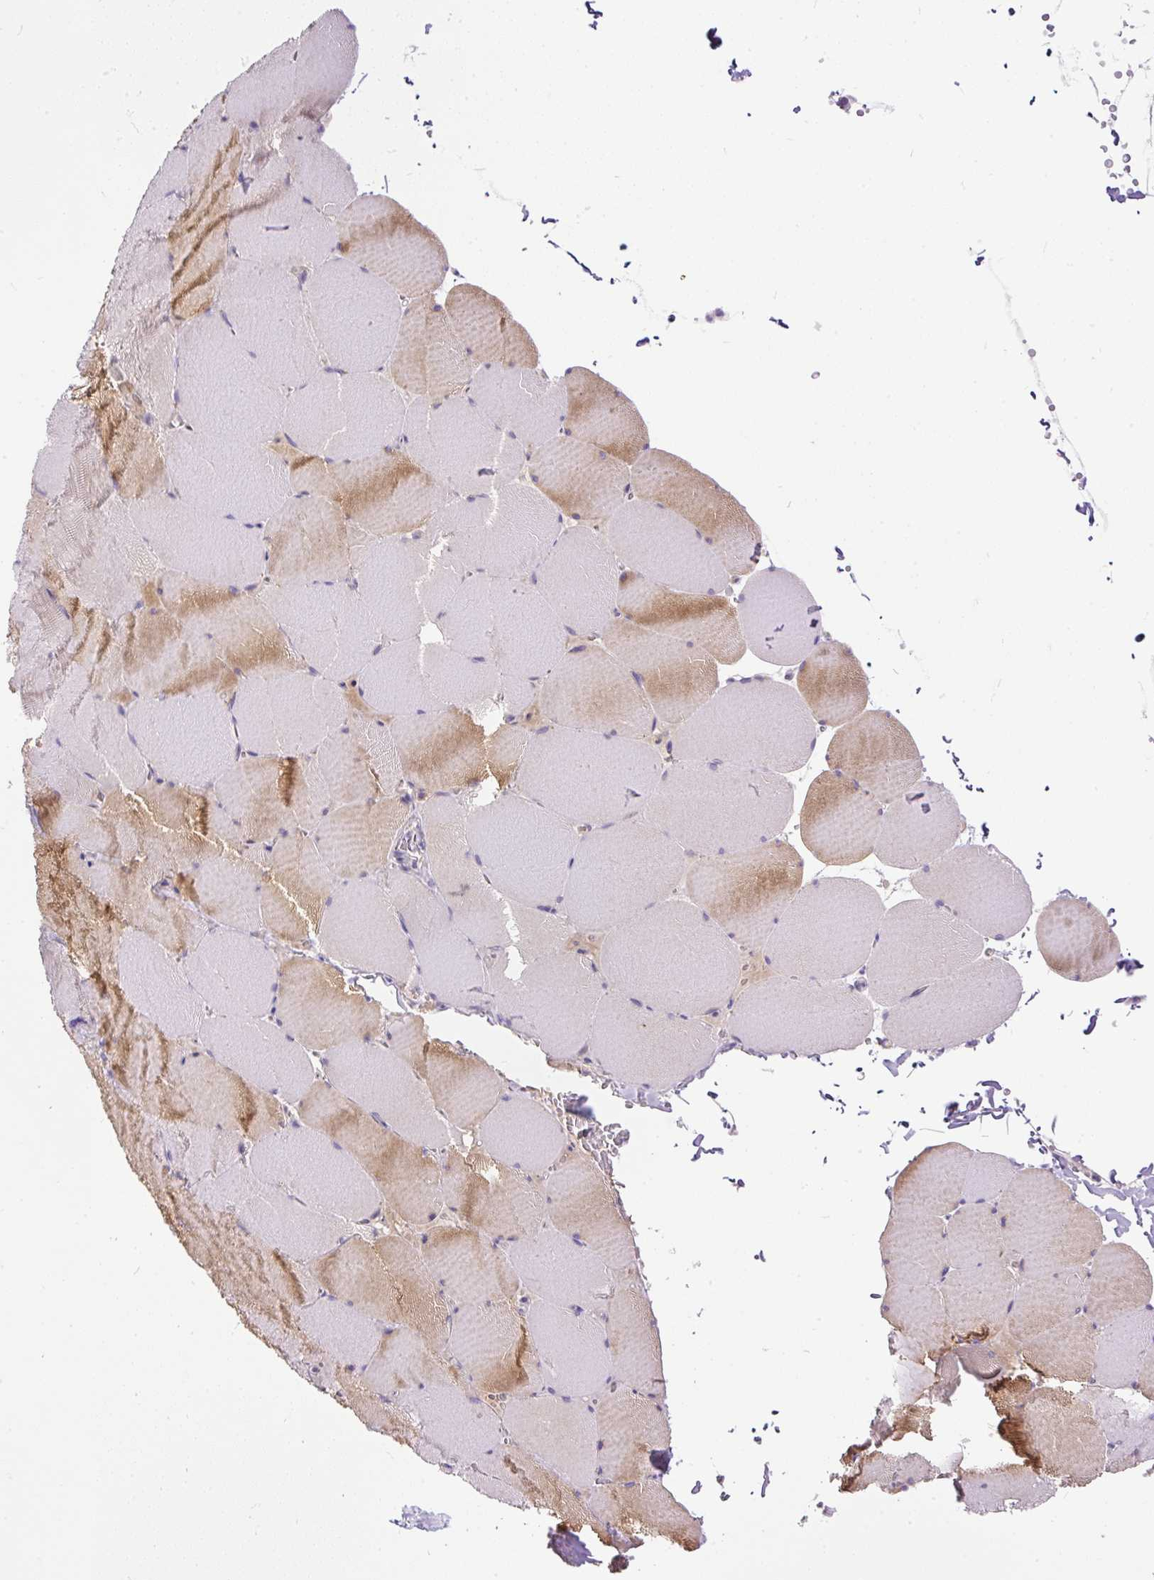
{"staining": {"intensity": "strong", "quantity": "25%-75%", "location": "cytoplasmic/membranous"}, "tissue": "skeletal muscle", "cell_type": "Myocytes", "image_type": "normal", "snomed": [{"axis": "morphology", "description": "Normal tissue, NOS"}, {"axis": "topography", "description": "Skeletal muscle"}, {"axis": "topography", "description": "Head-Neck"}], "caption": "A brown stain labels strong cytoplasmic/membranous positivity of a protein in myocytes of normal human skeletal muscle.", "gene": "KRTAP20", "patient": {"sex": "male", "age": 66}}